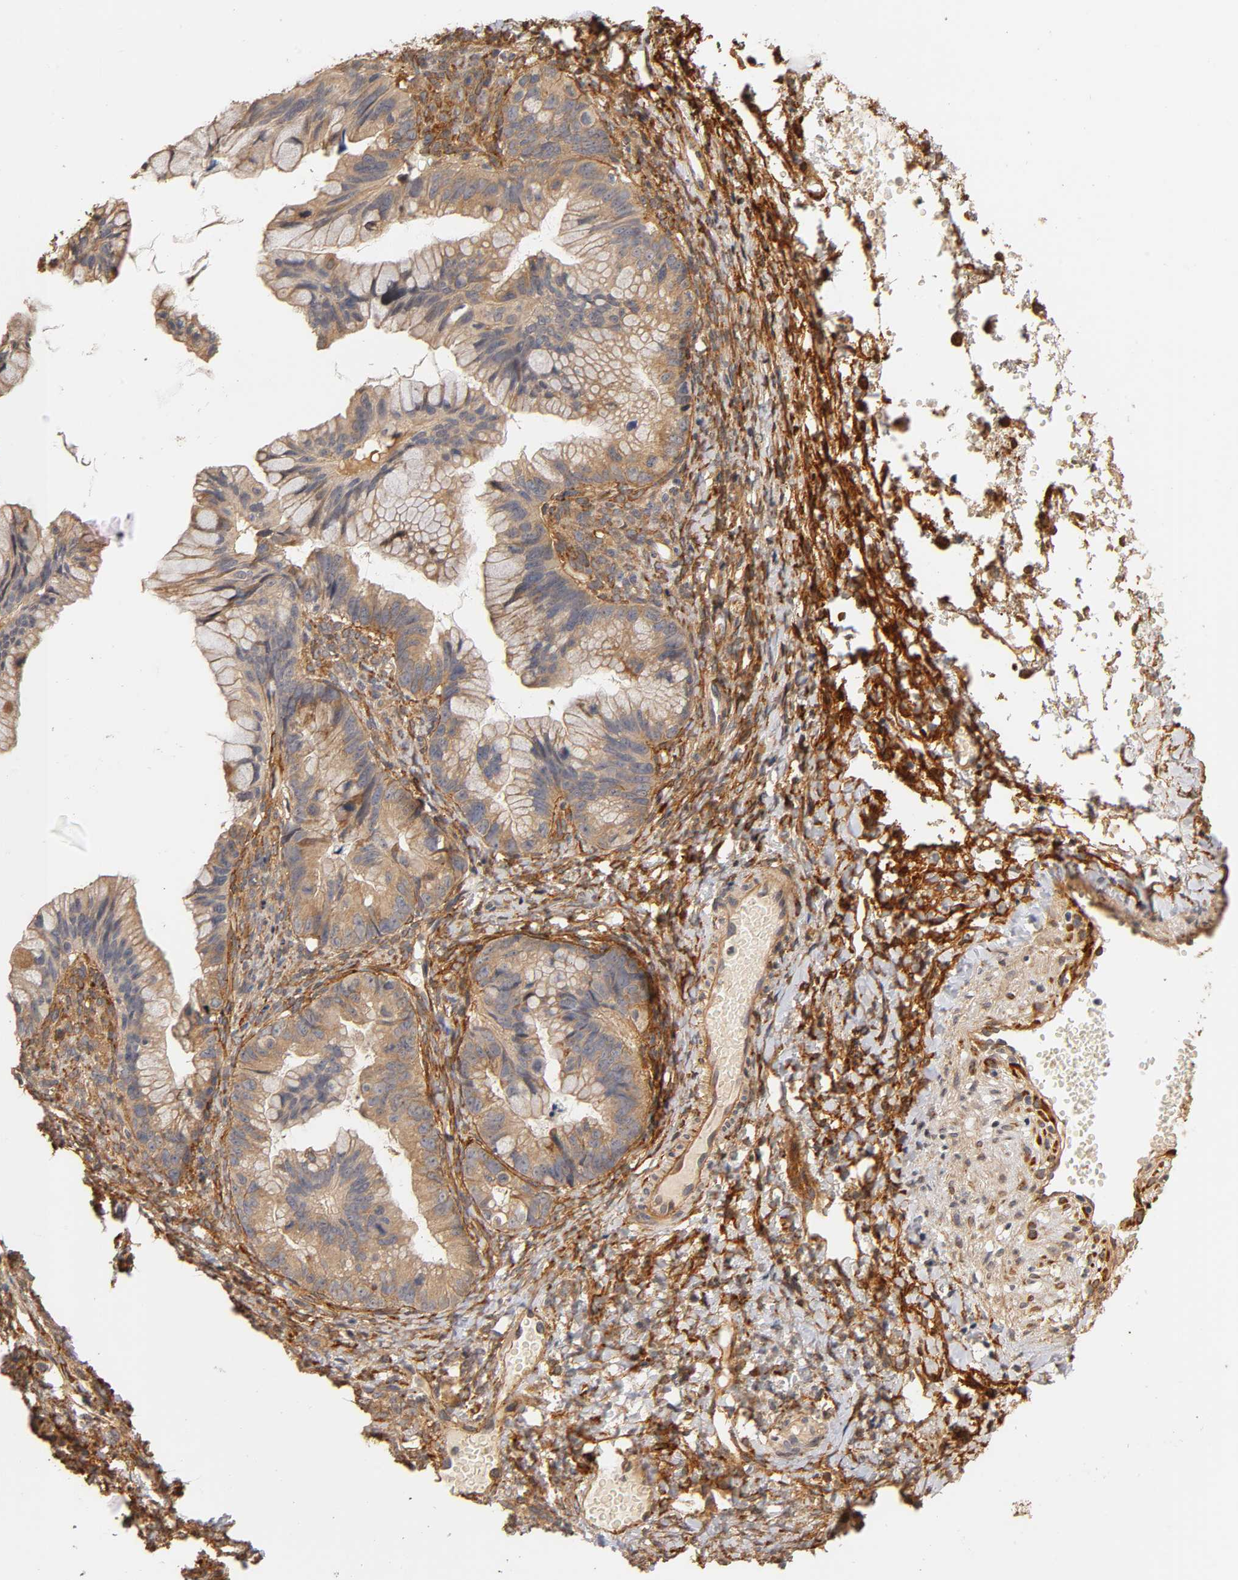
{"staining": {"intensity": "moderate", "quantity": "25%-75%", "location": "cytoplasmic/membranous"}, "tissue": "ovarian cancer", "cell_type": "Tumor cells", "image_type": "cancer", "snomed": [{"axis": "morphology", "description": "Cystadenocarcinoma, mucinous, NOS"}, {"axis": "topography", "description": "Ovary"}], "caption": "The micrograph demonstrates staining of ovarian cancer (mucinous cystadenocarcinoma), revealing moderate cytoplasmic/membranous protein expression (brown color) within tumor cells.", "gene": "LAMB1", "patient": {"sex": "female", "age": 36}}